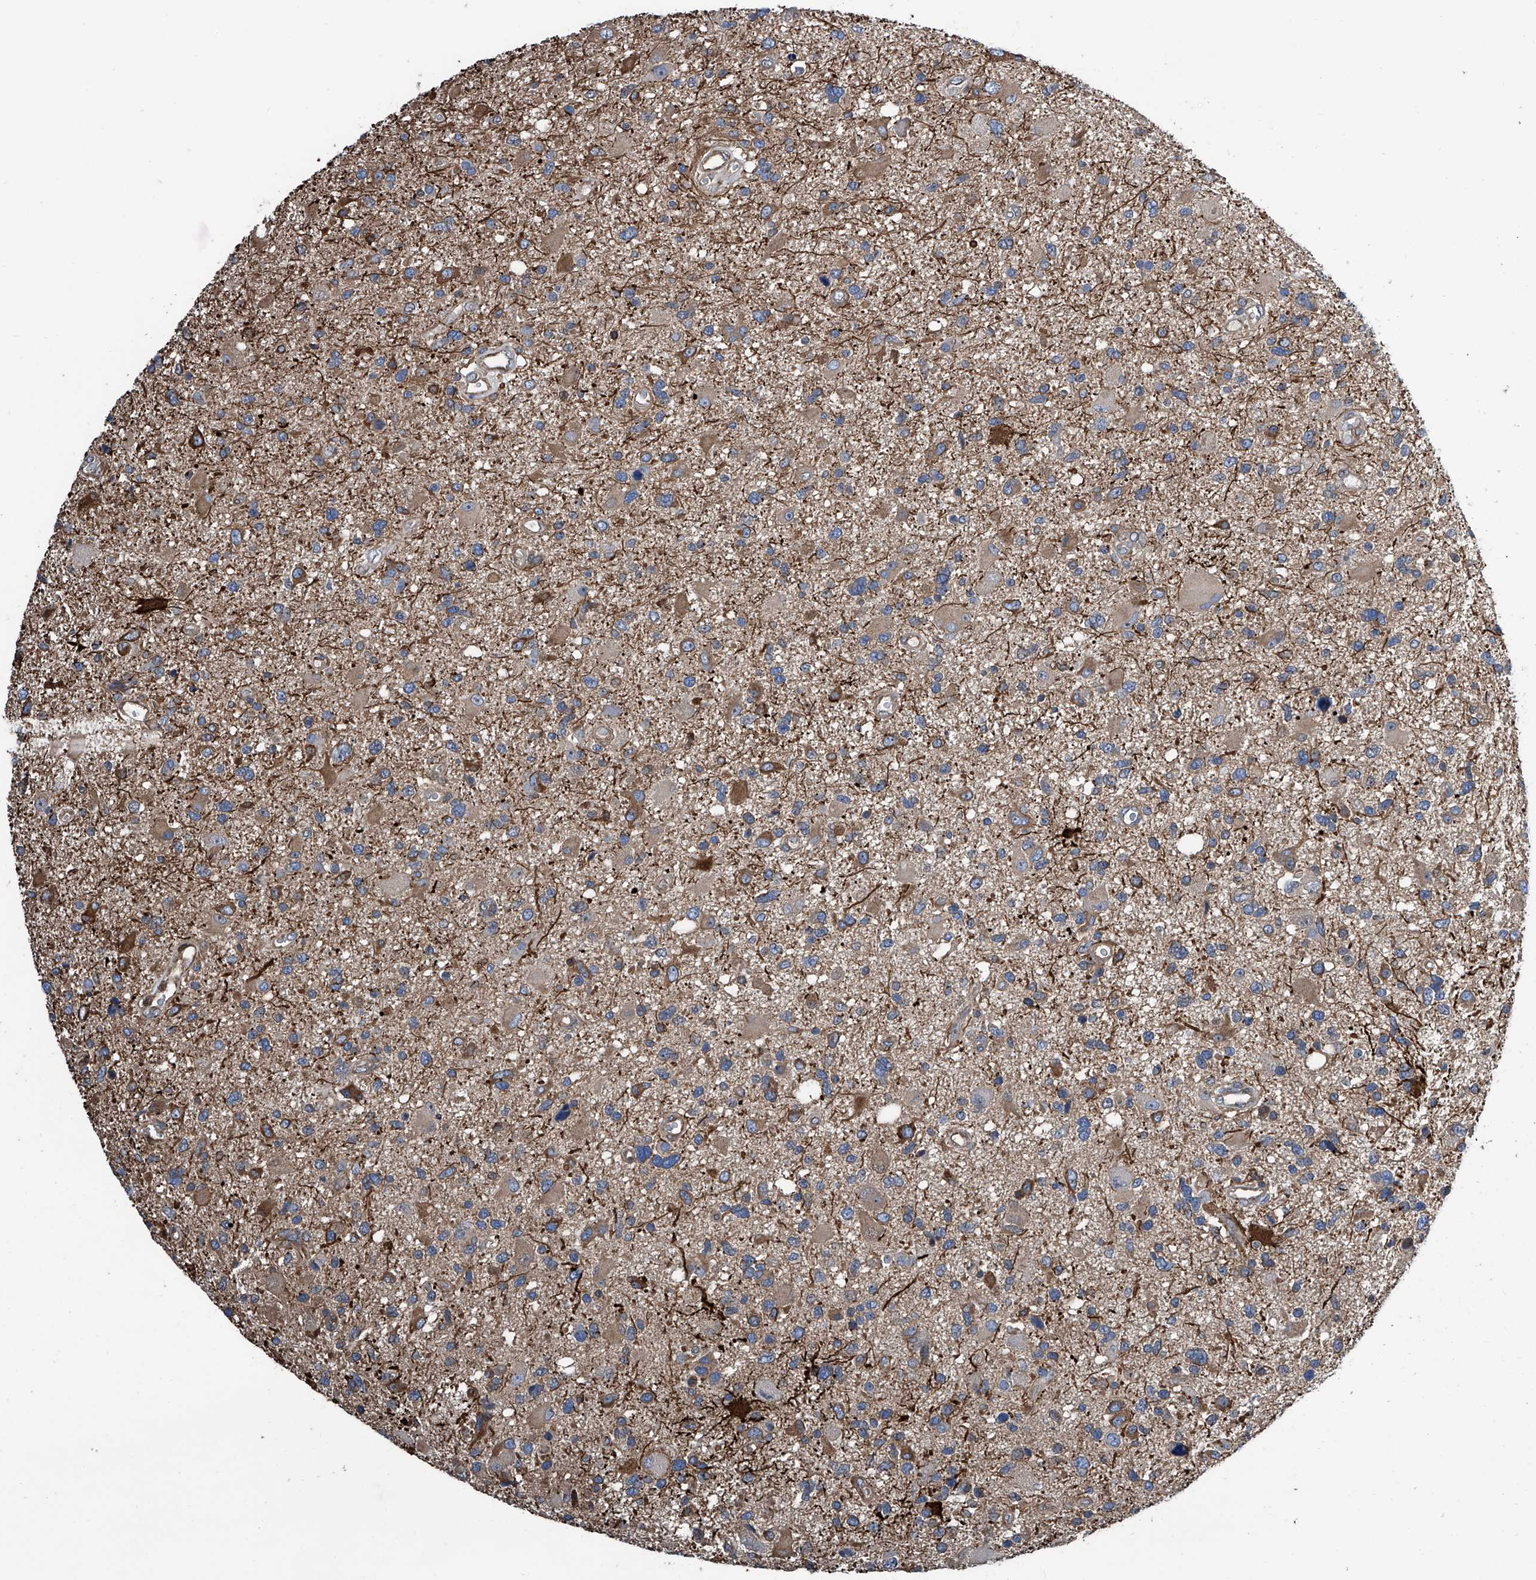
{"staining": {"intensity": "moderate", "quantity": "<25%", "location": "cytoplasmic/membranous"}, "tissue": "glioma", "cell_type": "Tumor cells", "image_type": "cancer", "snomed": [{"axis": "morphology", "description": "Glioma, malignant, High grade"}, {"axis": "topography", "description": "Brain"}], "caption": "Immunohistochemical staining of human glioma reveals low levels of moderate cytoplasmic/membranous staining in approximately <25% of tumor cells. The protein of interest is stained brown, and the nuclei are stained in blue (DAB (3,3'-diaminobenzidine) IHC with brightfield microscopy, high magnification).", "gene": "ZNF484", "patient": {"sex": "male", "age": 33}}